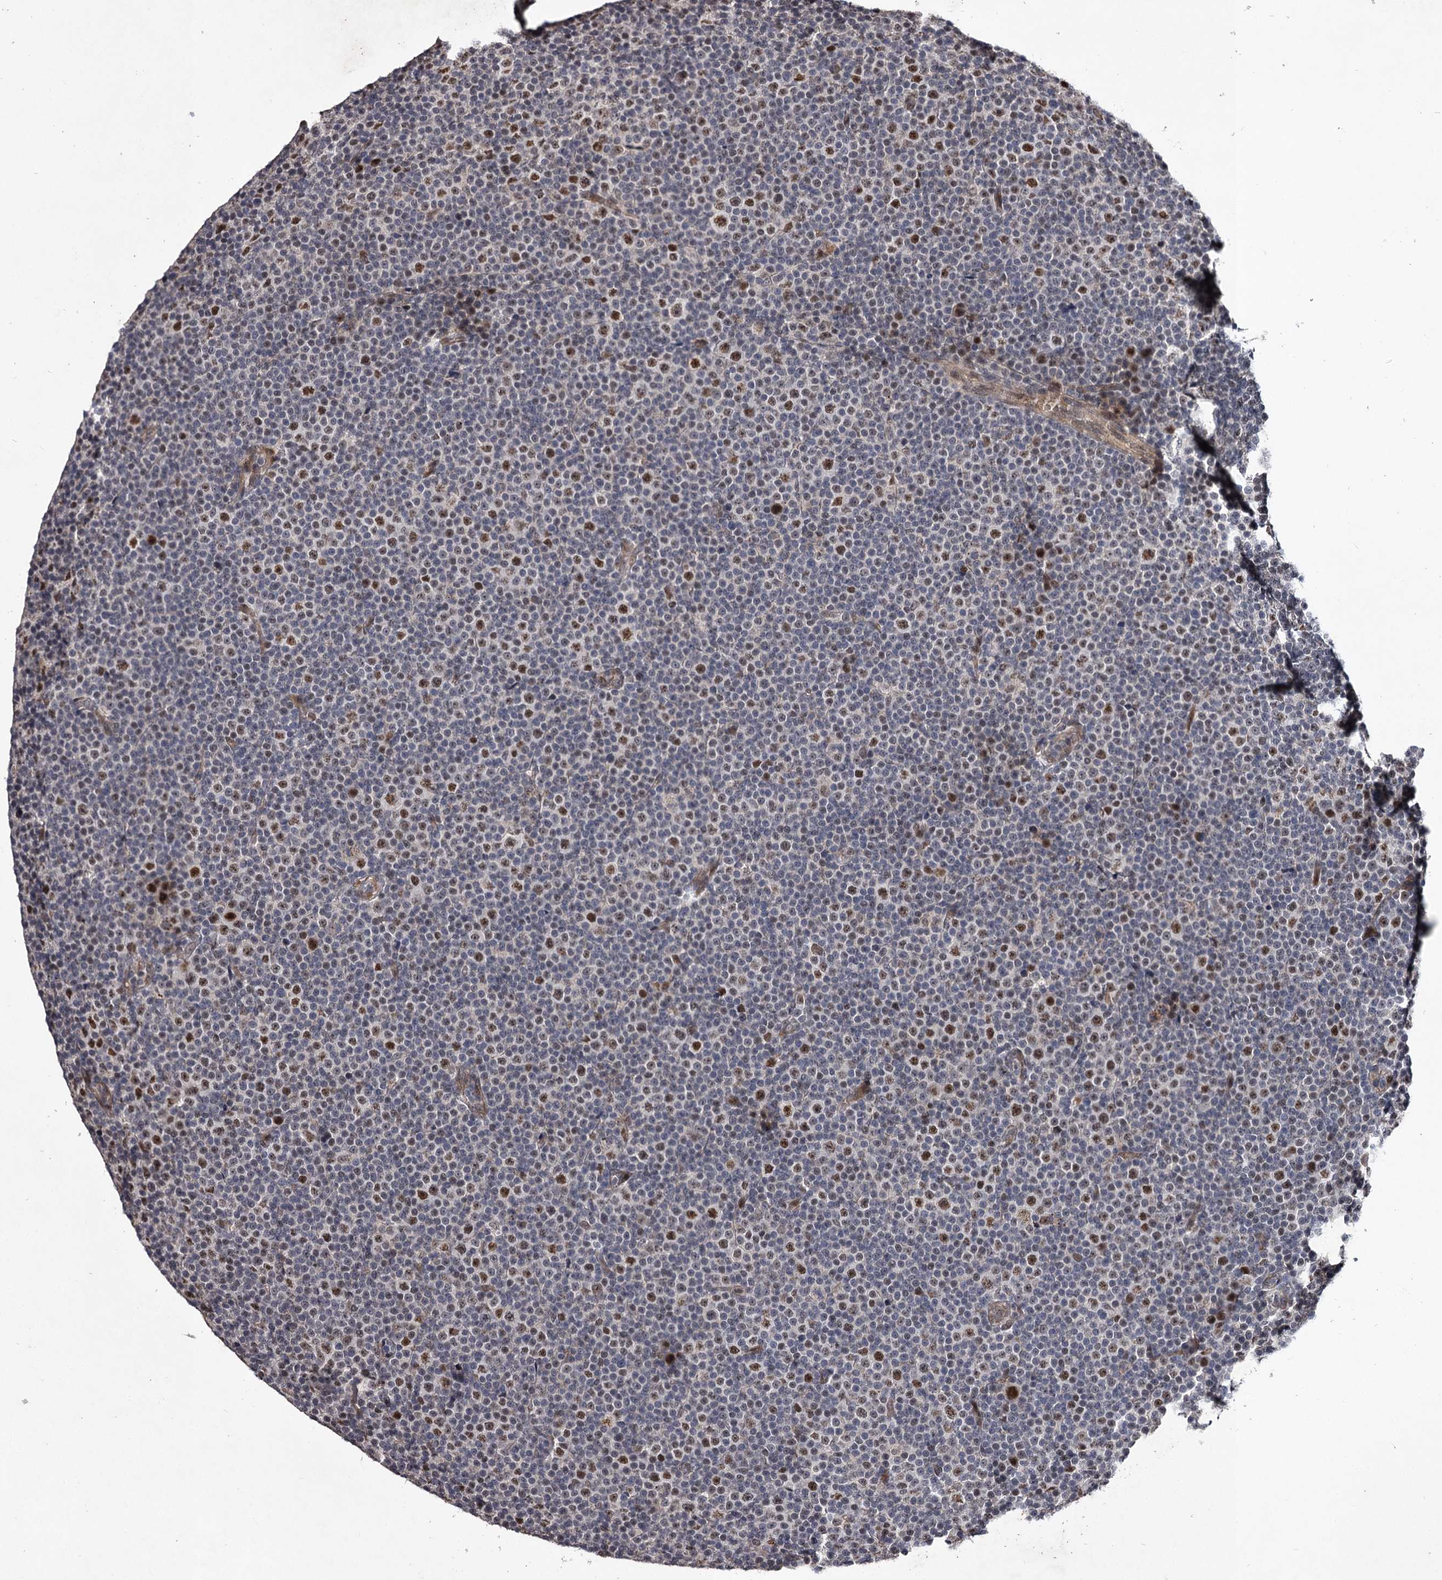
{"staining": {"intensity": "moderate", "quantity": "<25%", "location": "nuclear"}, "tissue": "lymphoma", "cell_type": "Tumor cells", "image_type": "cancer", "snomed": [{"axis": "morphology", "description": "Malignant lymphoma, non-Hodgkin's type, Low grade"}, {"axis": "topography", "description": "Lymph node"}], "caption": "High-power microscopy captured an immunohistochemistry (IHC) image of low-grade malignant lymphoma, non-Hodgkin's type, revealing moderate nuclear expression in about <25% of tumor cells. The staining was performed using DAB (3,3'-diaminobenzidine), with brown indicating positive protein expression. Nuclei are stained blue with hematoxylin.", "gene": "RNF44", "patient": {"sex": "female", "age": 67}}